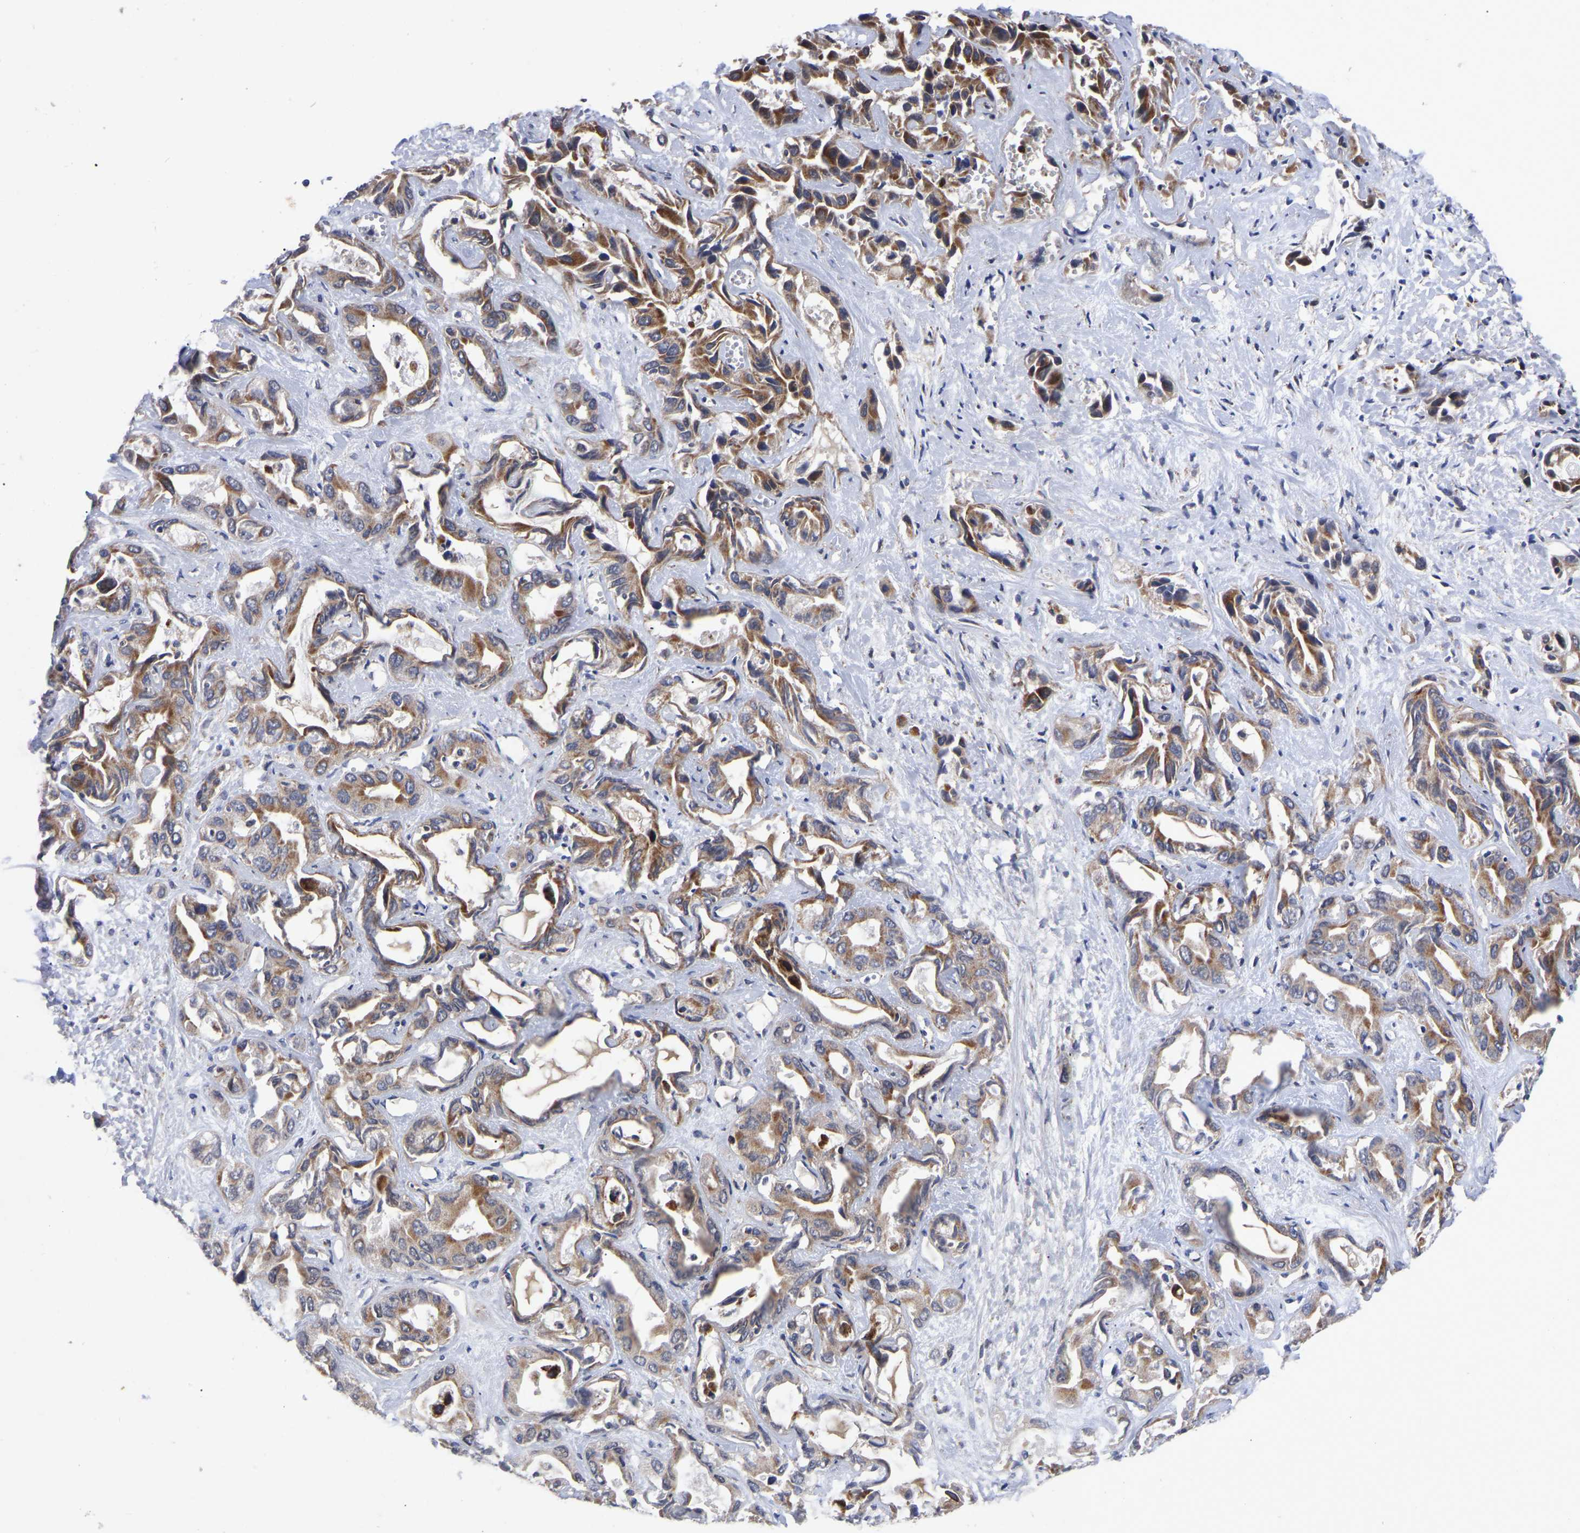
{"staining": {"intensity": "moderate", "quantity": ">75%", "location": "cytoplasmic/membranous"}, "tissue": "liver cancer", "cell_type": "Tumor cells", "image_type": "cancer", "snomed": [{"axis": "morphology", "description": "Cholangiocarcinoma"}, {"axis": "topography", "description": "Liver"}], "caption": "The histopathology image demonstrates staining of liver cancer, revealing moderate cytoplasmic/membranous protein positivity (brown color) within tumor cells.", "gene": "JUNB", "patient": {"sex": "female", "age": 52}}